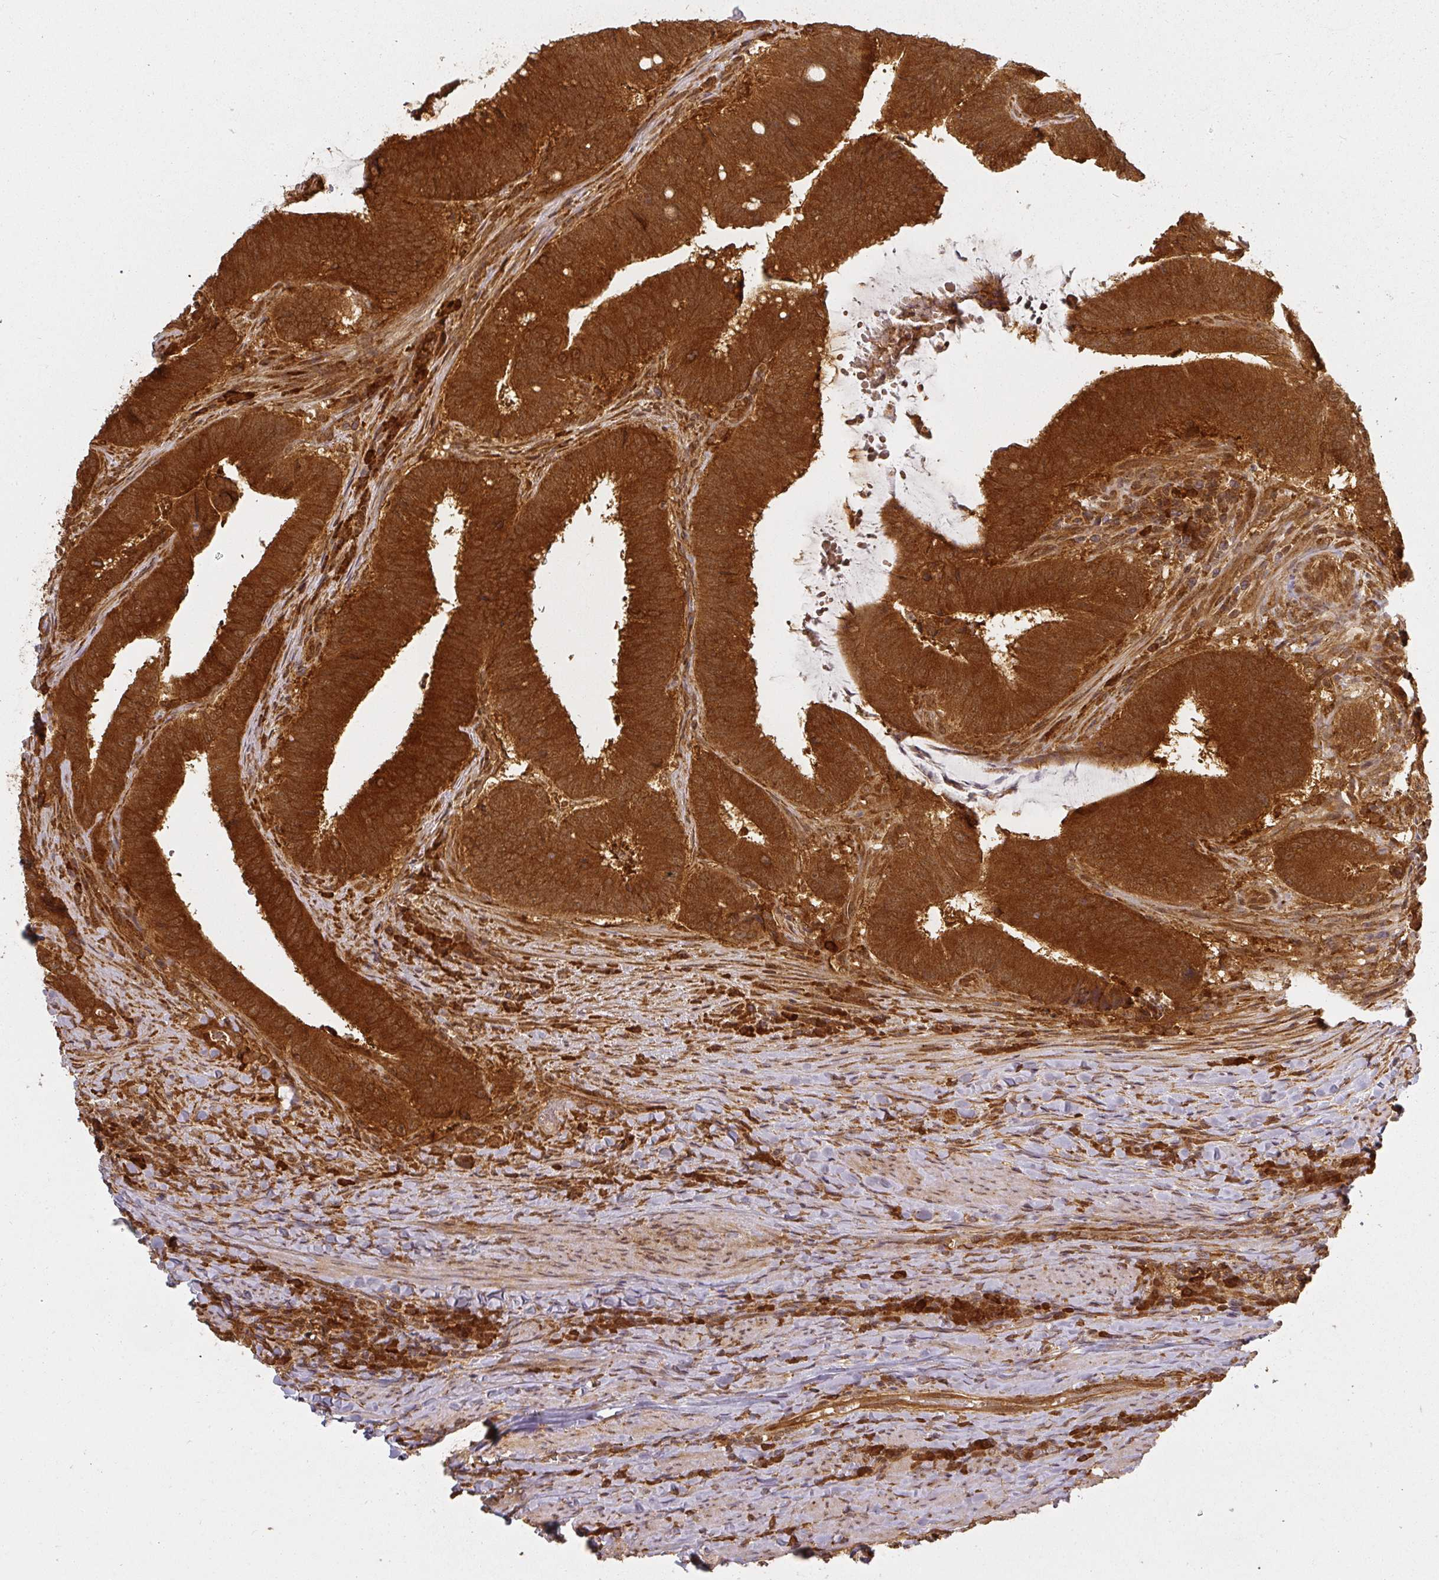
{"staining": {"intensity": "strong", "quantity": ">75%", "location": "cytoplasmic/membranous"}, "tissue": "colorectal cancer", "cell_type": "Tumor cells", "image_type": "cancer", "snomed": [{"axis": "morphology", "description": "Adenocarcinoma, NOS"}, {"axis": "topography", "description": "Colon"}], "caption": "Protein staining of colorectal cancer (adenocarcinoma) tissue displays strong cytoplasmic/membranous staining in about >75% of tumor cells.", "gene": "PPP6R3", "patient": {"sex": "female", "age": 43}}